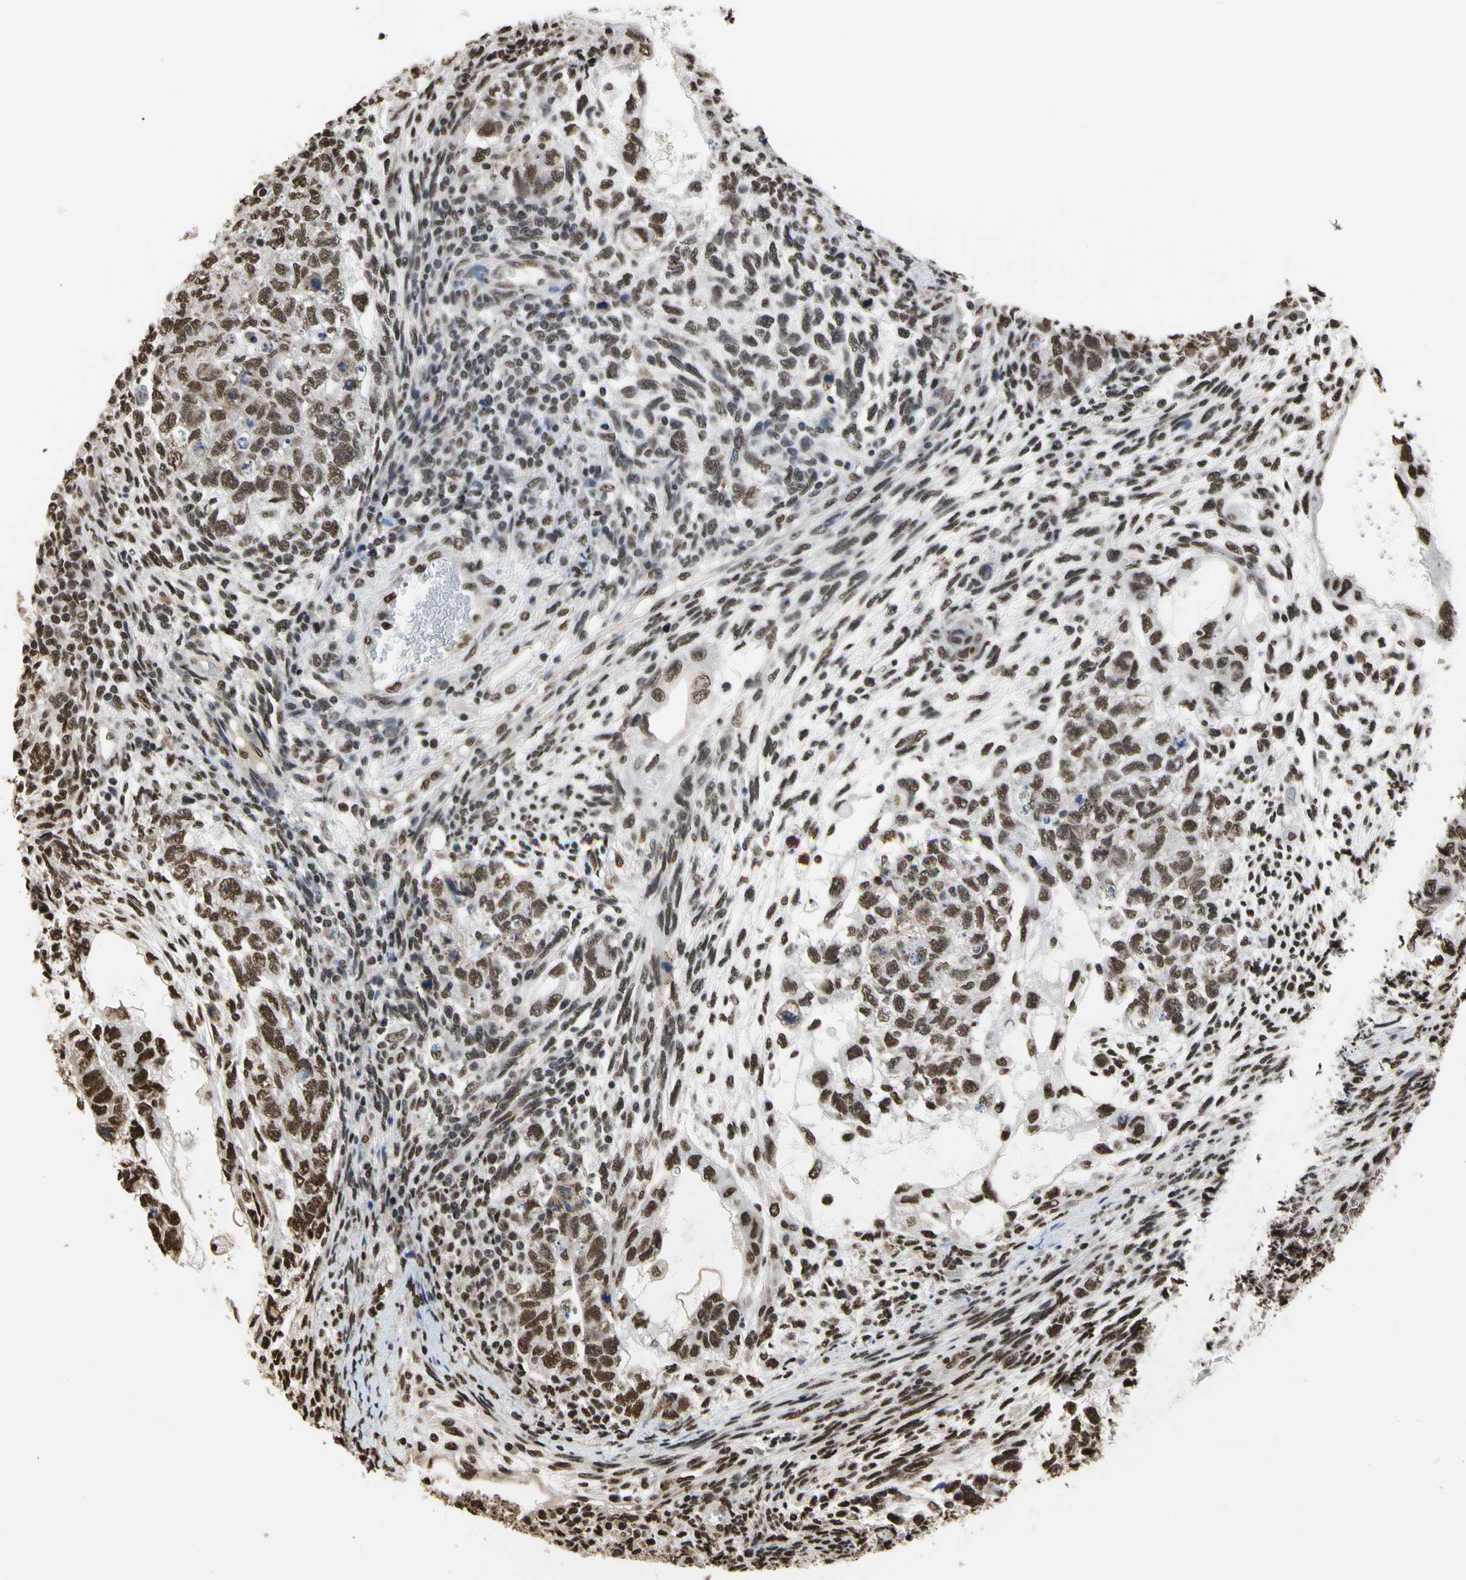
{"staining": {"intensity": "moderate", "quantity": ">75%", "location": "nuclear"}, "tissue": "testis cancer", "cell_type": "Tumor cells", "image_type": "cancer", "snomed": [{"axis": "morphology", "description": "Normal tissue, NOS"}, {"axis": "morphology", "description": "Carcinoma, Embryonal, NOS"}, {"axis": "topography", "description": "Testis"}], "caption": "This histopathology image displays immunohistochemistry (IHC) staining of testis cancer, with medium moderate nuclear staining in about >75% of tumor cells.", "gene": "HNRNPK", "patient": {"sex": "male", "age": 36}}